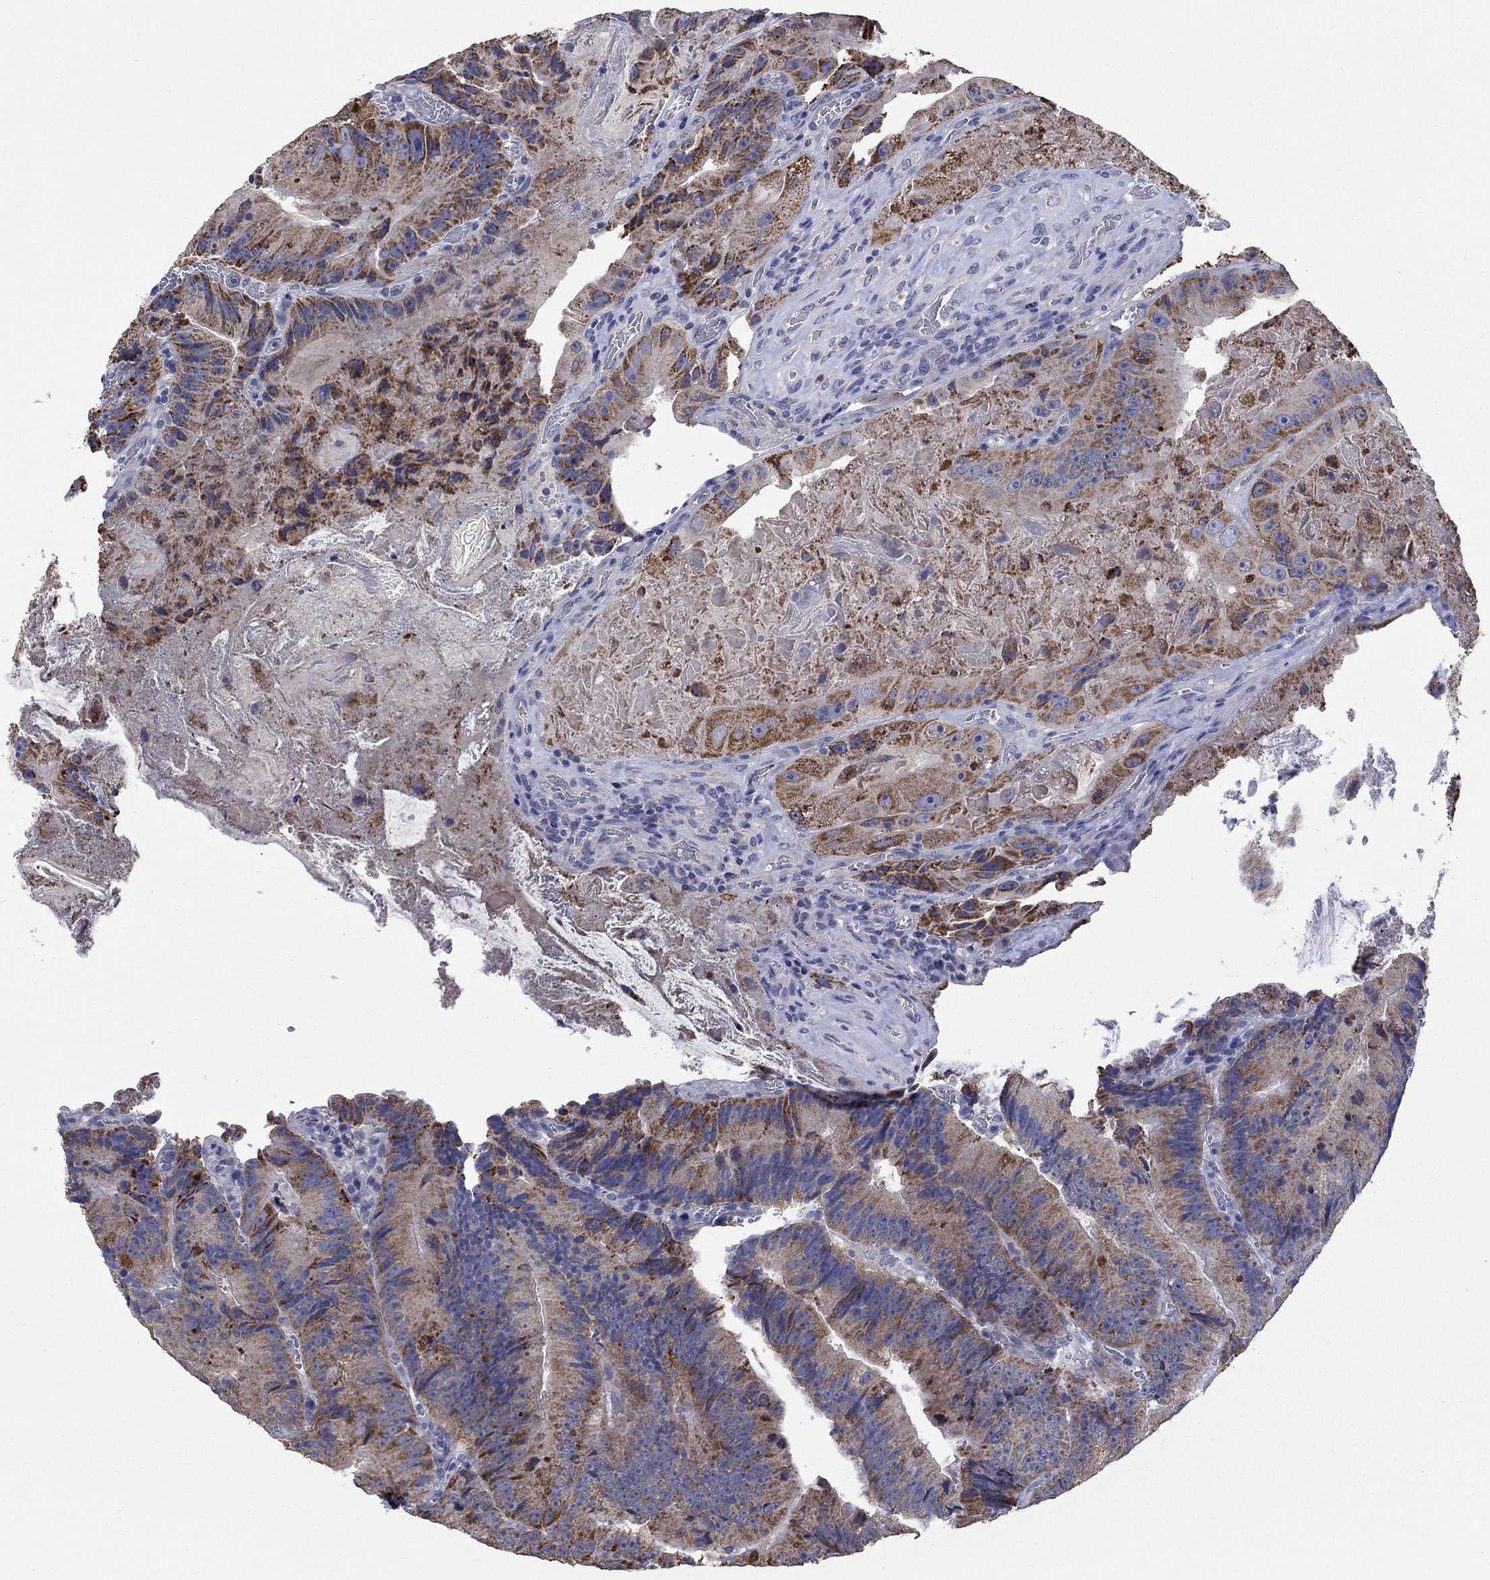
{"staining": {"intensity": "strong", "quantity": "25%-75%", "location": "cytoplasmic/membranous"}, "tissue": "colorectal cancer", "cell_type": "Tumor cells", "image_type": "cancer", "snomed": [{"axis": "morphology", "description": "Adenocarcinoma, NOS"}, {"axis": "topography", "description": "Colon"}], "caption": "Immunohistochemistry image of neoplastic tissue: adenocarcinoma (colorectal) stained using immunohistochemistry shows high levels of strong protein expression localized specifically in the cytoplasmic/membranous of tumor cells, appearing as a cytoplasmic/membranous brown color.", "gene": "CLVS1", "patient": {"sex": "female", "age": 86}}